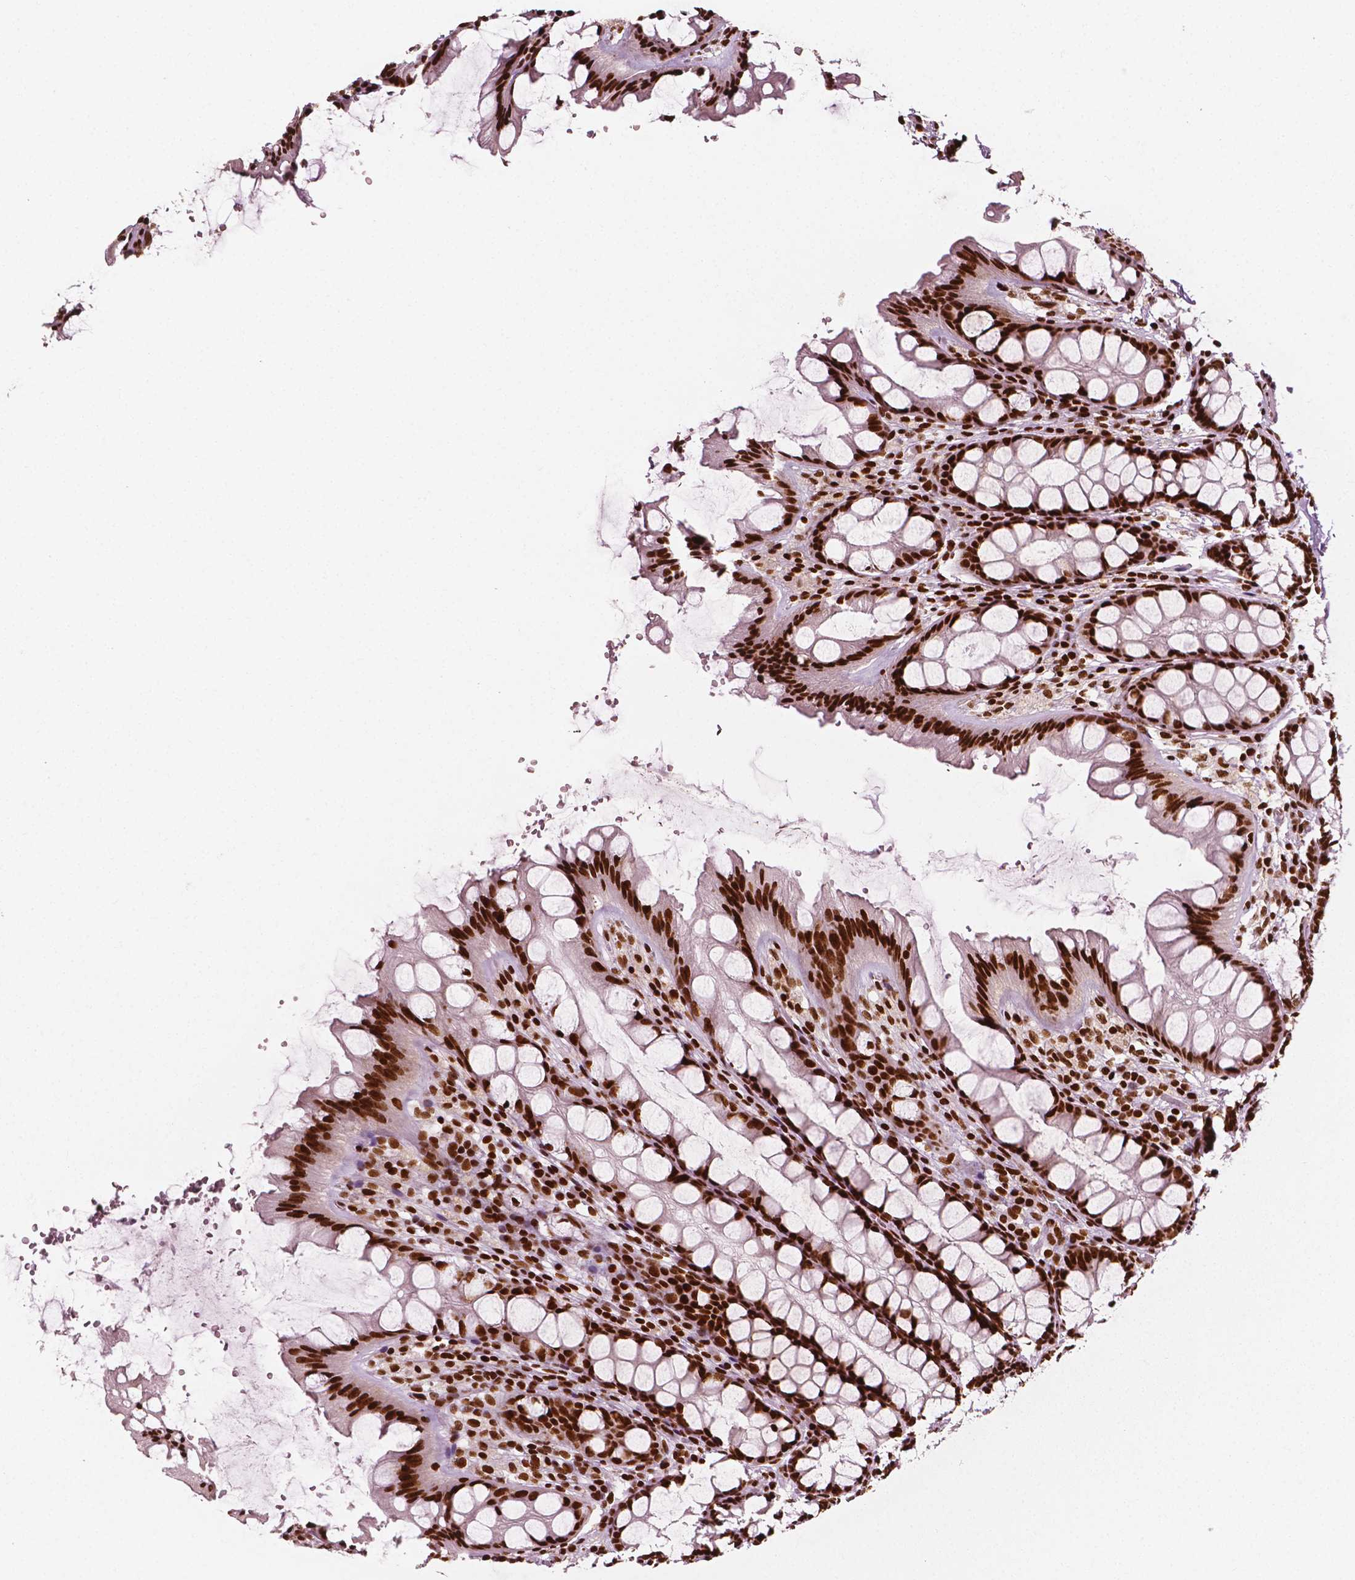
{"staining": {"intensity": "strong", "quantity": ">75%", "location": "nuclear"}, "tissue": "colon", "cell_type": "Endothelial cells", "image_type": "normal", "snomed": [{"axis": "morphology", "description": "Normal tissue, NOS"}, {"axis": "topography", "description": "Colon"}], "caption": "This micrograph reveals IHC staining of benign colon, with high strong nuclear staining in approximately >75% of endothelial cells.", "gene": "CTCF", "patient": {"sex": "male", "age": 47}}